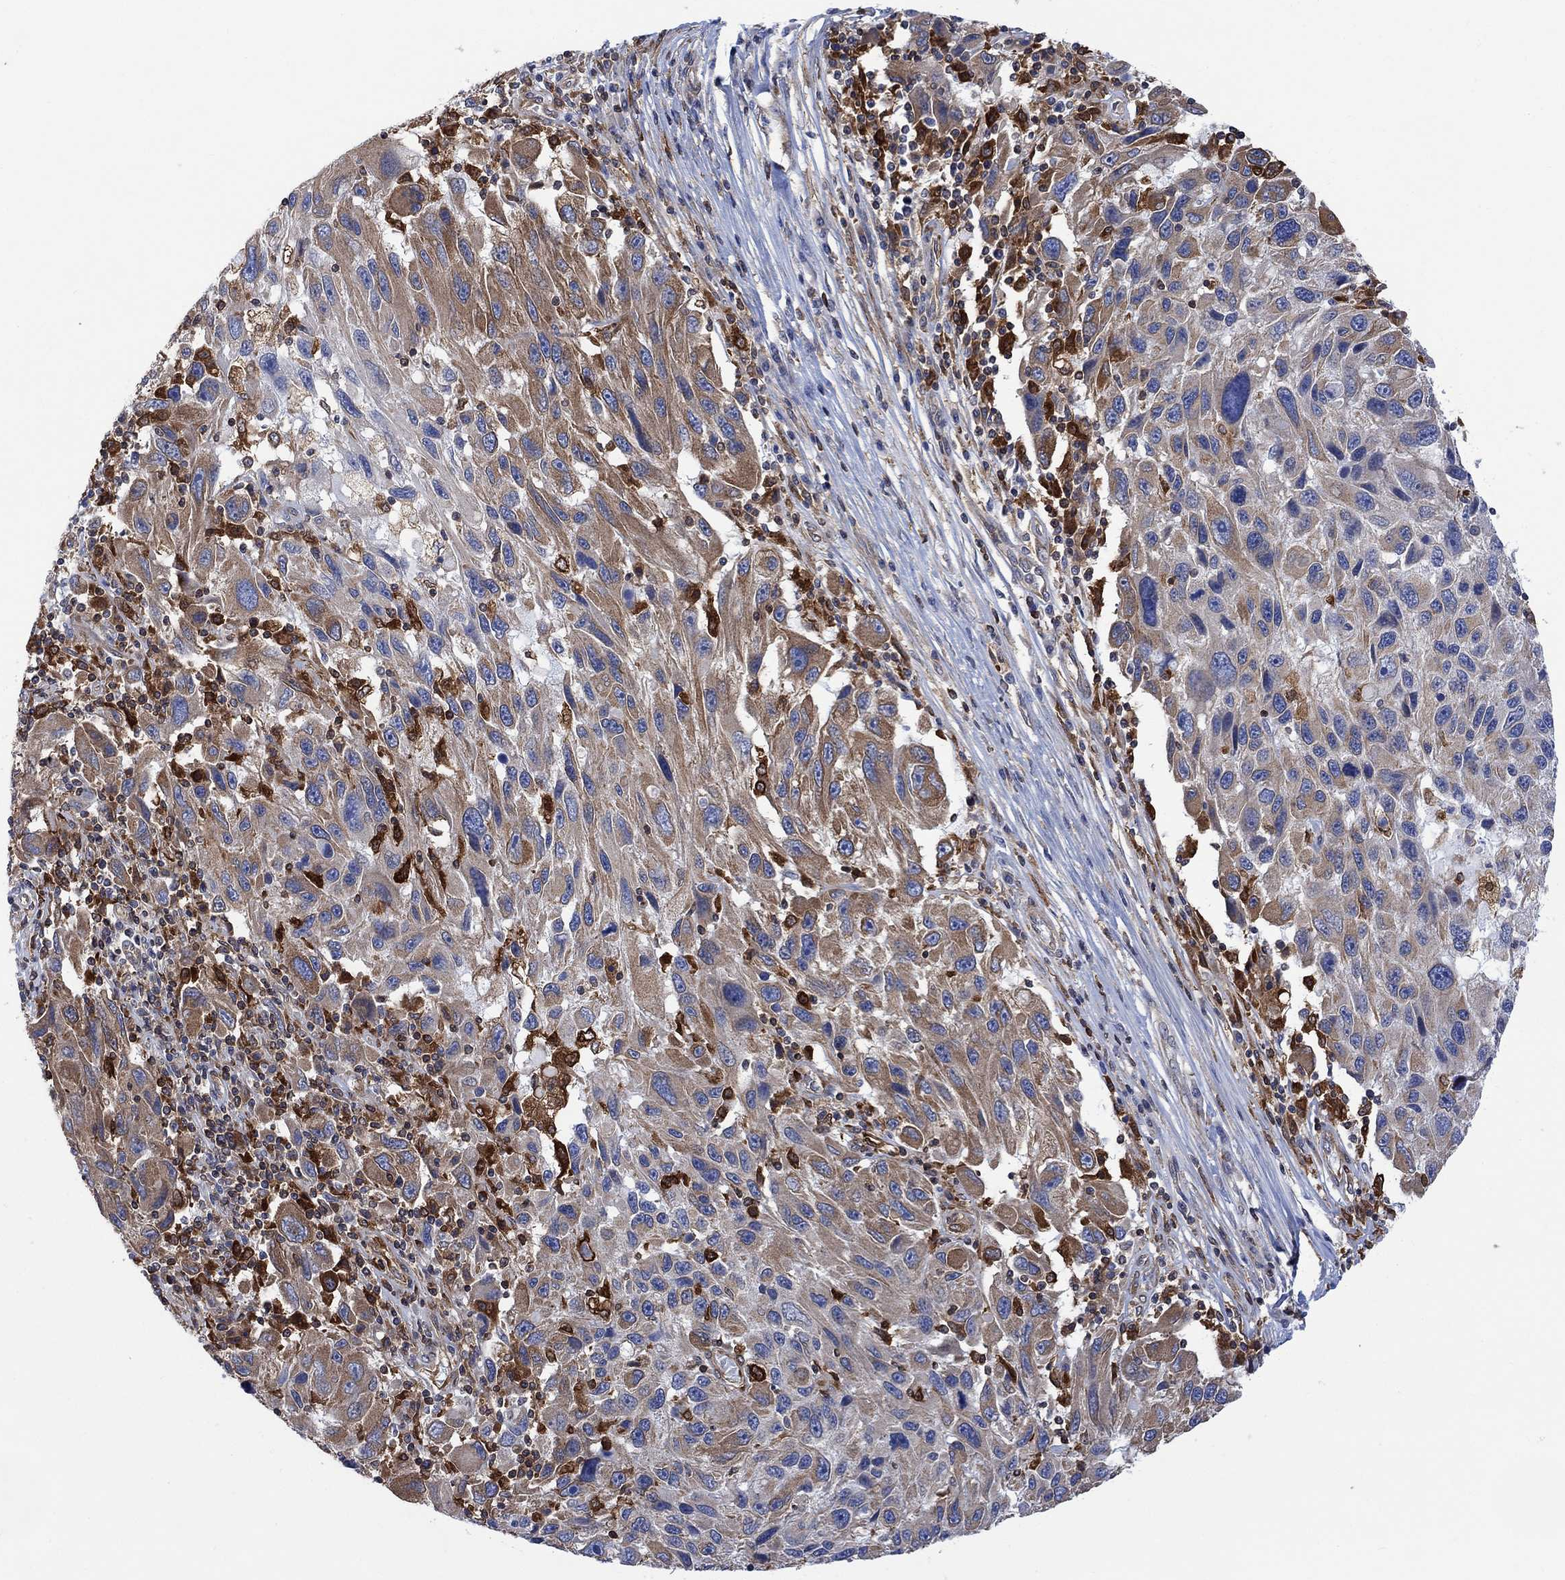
{"staining": {"intensity": "moderate", "quantity": "25%-75%", "location": "cytoplasmic/membranous"}, "tissue": "melanoma", "cell_type": "Tumor cells", "image_type": "cancer", "snomed": [{"axis": "morphology", "description": "Malignant melanoma, NOS"}, {"axis": "topography", "description": "Skin"}], "caption": "A histopathology image of human malignant melanoma stained for a protein displays moderate cytoplasmic/membranous brown staining in tumor cells.", "gene": "GBP5", "patient": {"sex": "male", "age": 53}}